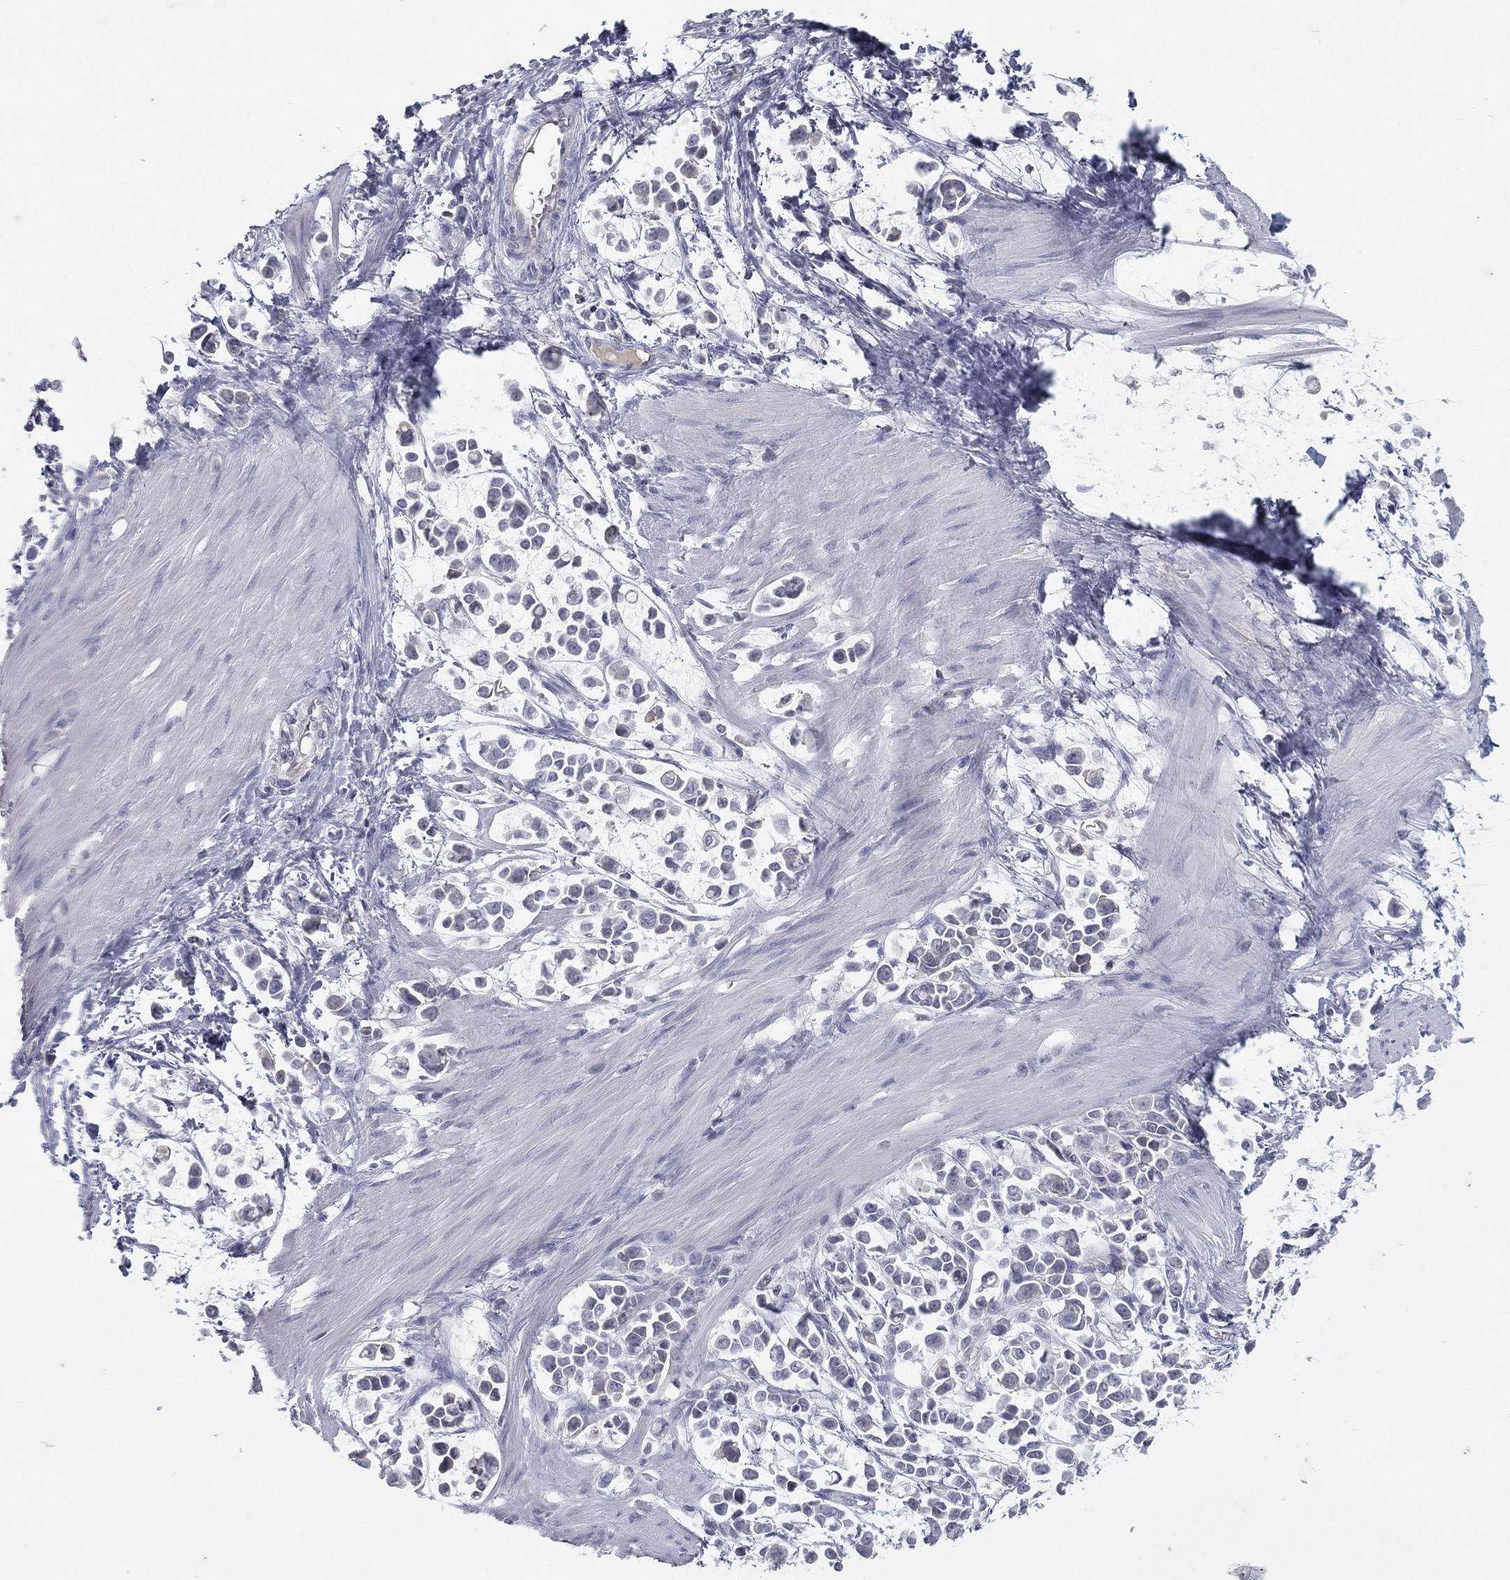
{"staining": {"intensity": "negative", "quantity": "none", "location": "none"}, "tissue": "stomach cancer", "cell_type": "Tumor cells", "image_type": "cancer", "snomed": [{"axis": "morphology", "description": "Adenocarcinoma, NOS"}, {"axis": "topography", "description": "Stomach"}], "caption": "Tumor cells show no significant protein positivity in adenocarcinoma (stomach).", "gene": "CPT1B", "patient": {"sex": "male", "age": 82}}